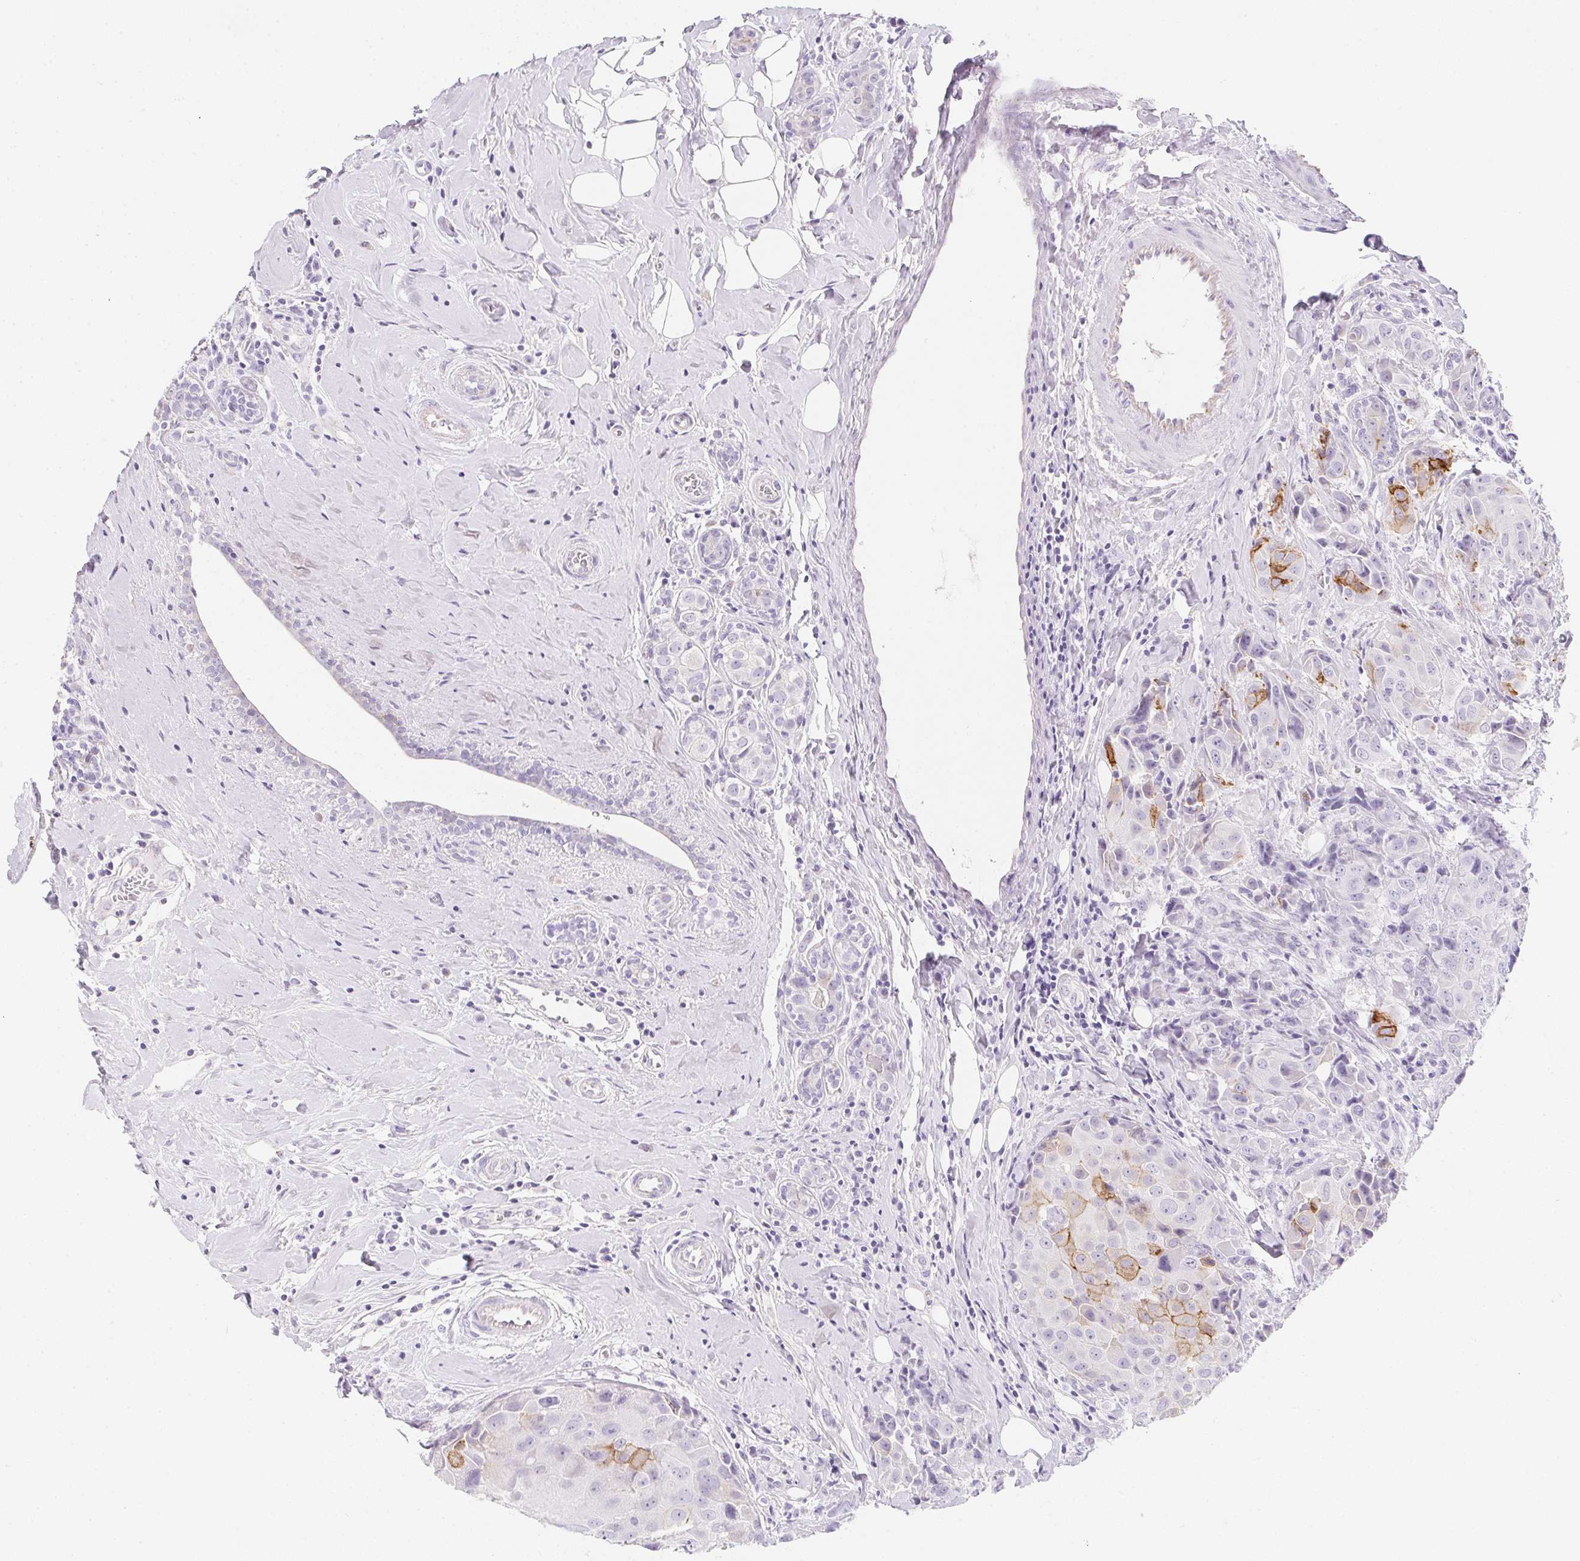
{"staining": {"intensity": "moderate", "quantity": "<25%", "location": "cytoplasmic/membranous"}, "tissue": "breast cancer", "cell_type": "Tumor cells", "image_type": "cancer", "snomed": [{"axis": "morphology", "description": "Normal tissue, NOS"}, {"axis": "morphology", "description": "Duct carcinoma"}, {"axis": "topography", "description": "Breast"}], "caption": "Approximately <25% of tumor cells in breast cancer demonstrate moderate cytoplasmic/membranous protein positivity as visualized by brown immunohistochemical staining.", "gene": "AQP5", "patient": {"sex": "female", "age": 43}}